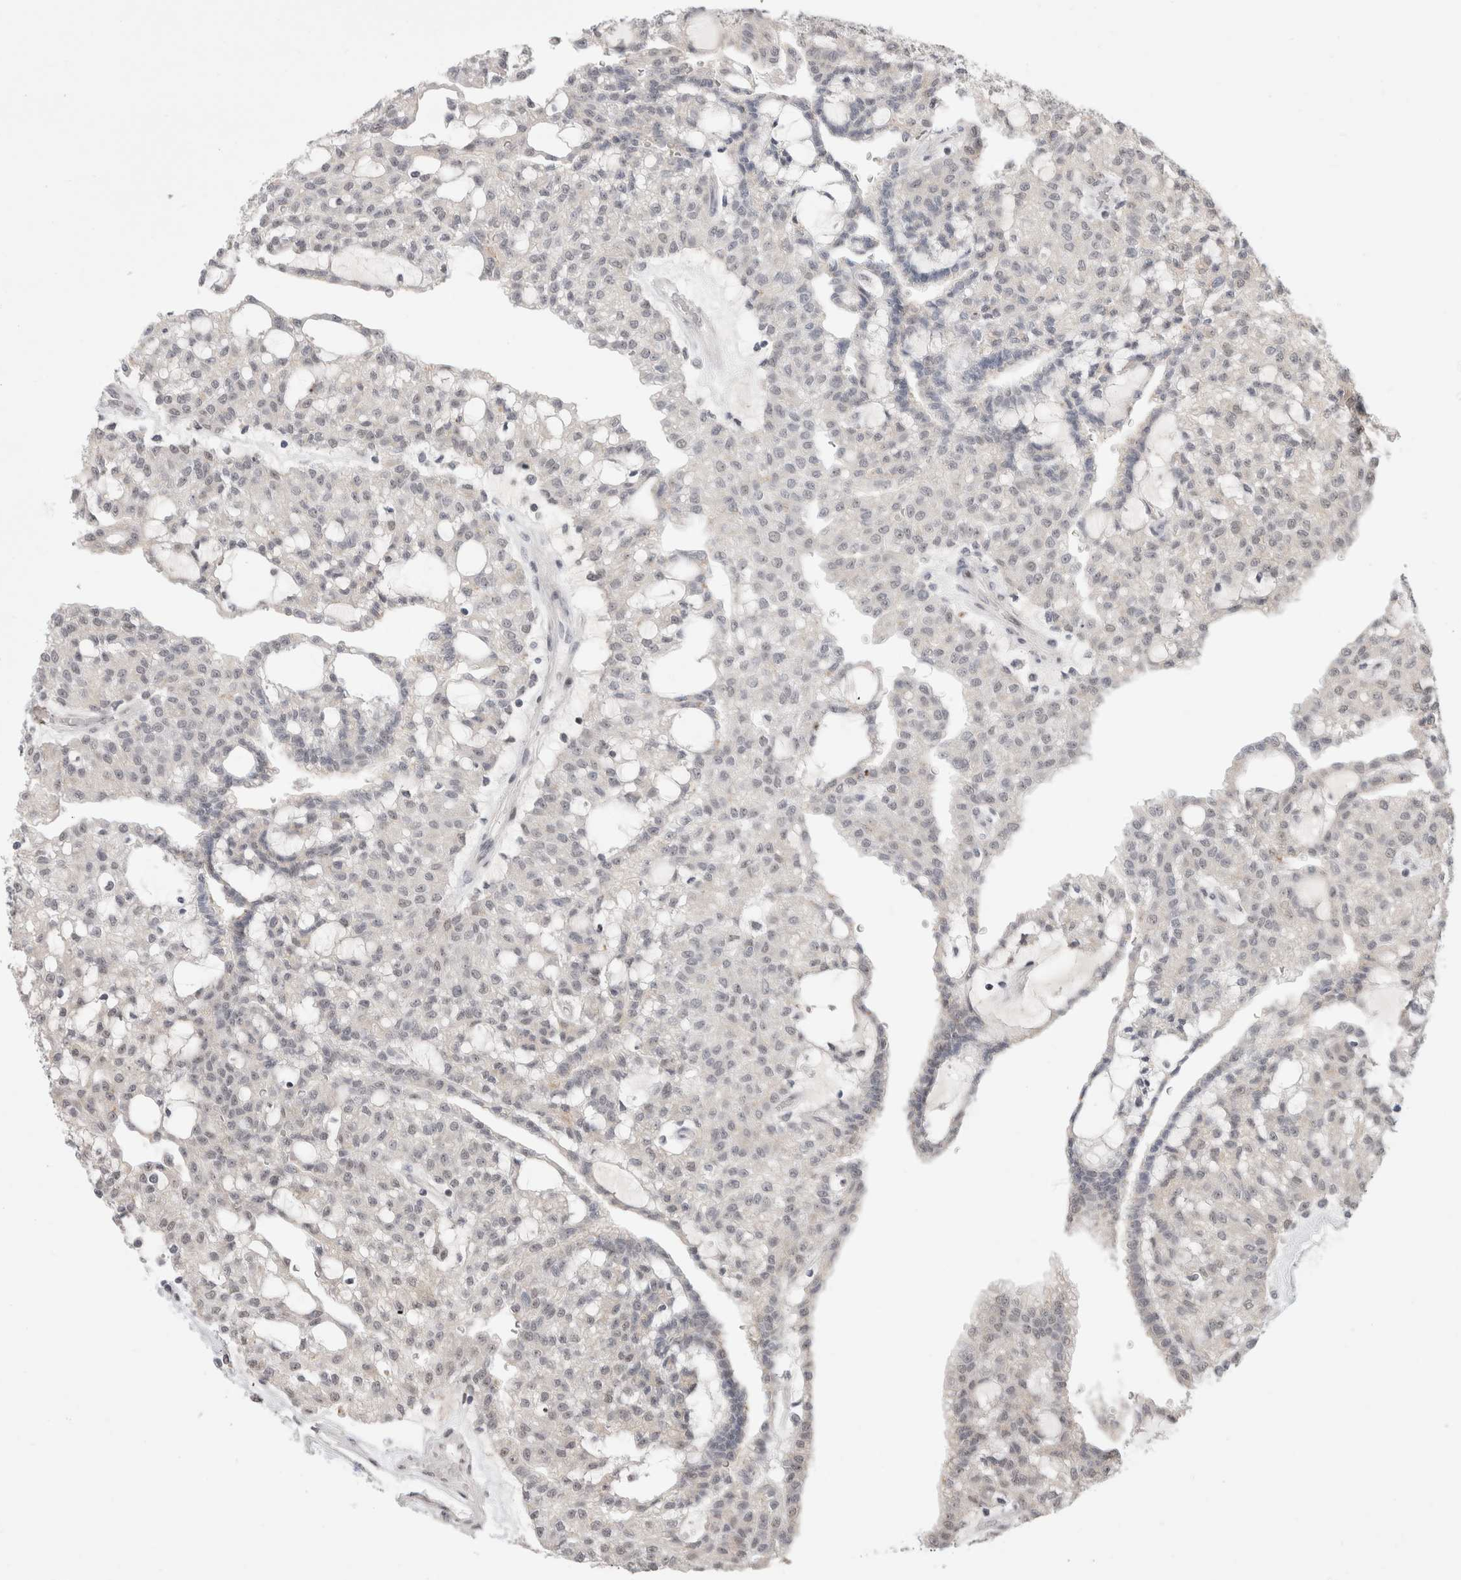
{"staining": {"intensity": "negative", "quantity": "none", "location": "none"}, "tissue": "renal cancer", "cell_type": "Tumor cells", "image_type": "cancer", "snomed": [{"axis": "morphology", "description": "Adenocarcinoma, NOS"}, {"axis": "topography", "description": "Kidney"}], "caption": "A high-resolution photomicrograph shows immunohistochemistry (IHC) staining of renal cancer, which demonstrates no significant expression in tumor cells.", "gene": "SENP6", "patient": {"sex": "male", "age": 63}}